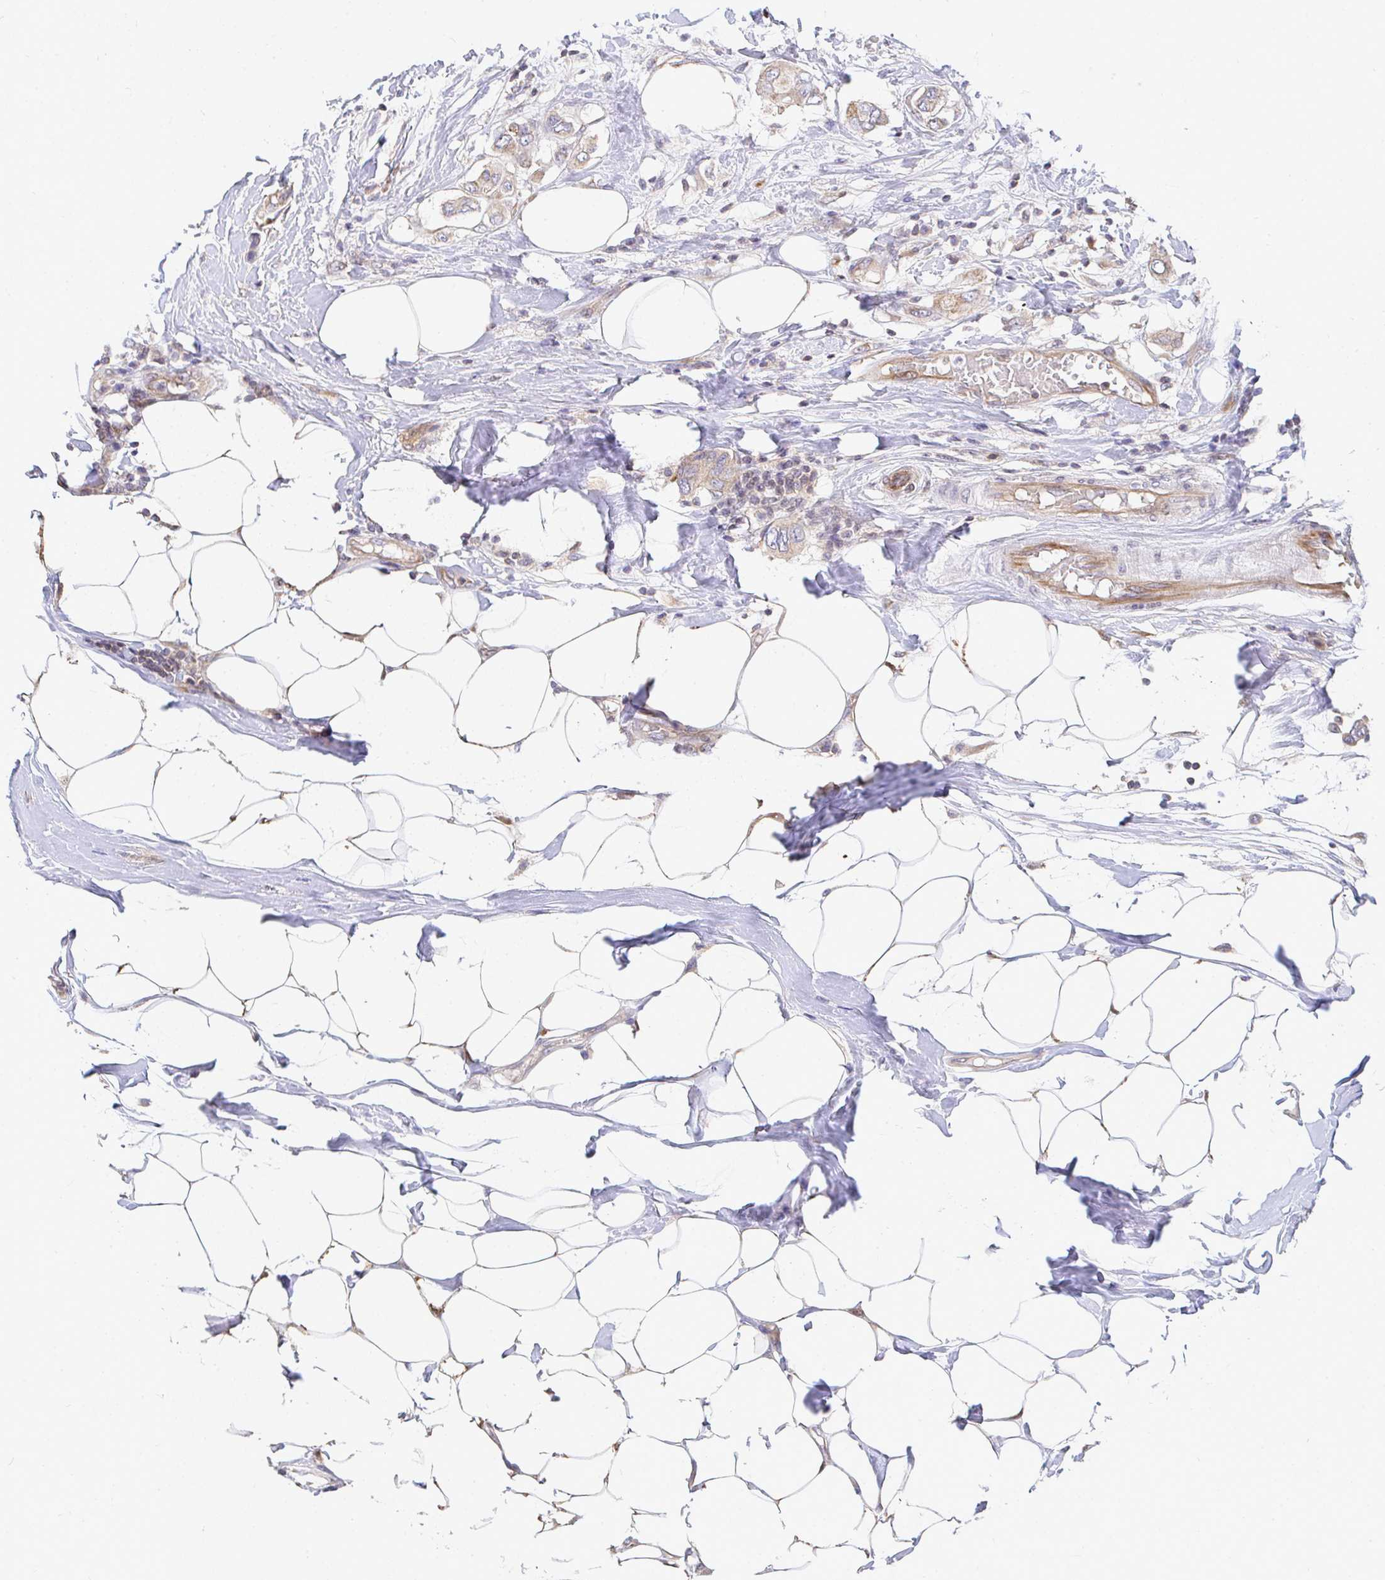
{"staining": {"intensity": "weak", "quantity": ">75%", "location": "cytoplasmic/membranous"}, "tissue": "breast cancer", "cell_type": "Tumor cells", "image_type": "cancer", "snomed": [{"axis": "morphology", "description": "Lobular carcinoma"}, {"axis": "topography", "description": "Breast"}], "caption": "Immunohistochemistry micrograph of human breast cancer stained for a protein (brown), which exhibits low levels of weak cytoplasmic/membranous staining in approximately >75% of tumor cells.", "gene": "EIF1AD", "patient": {"sex": "female", "age": 51}}